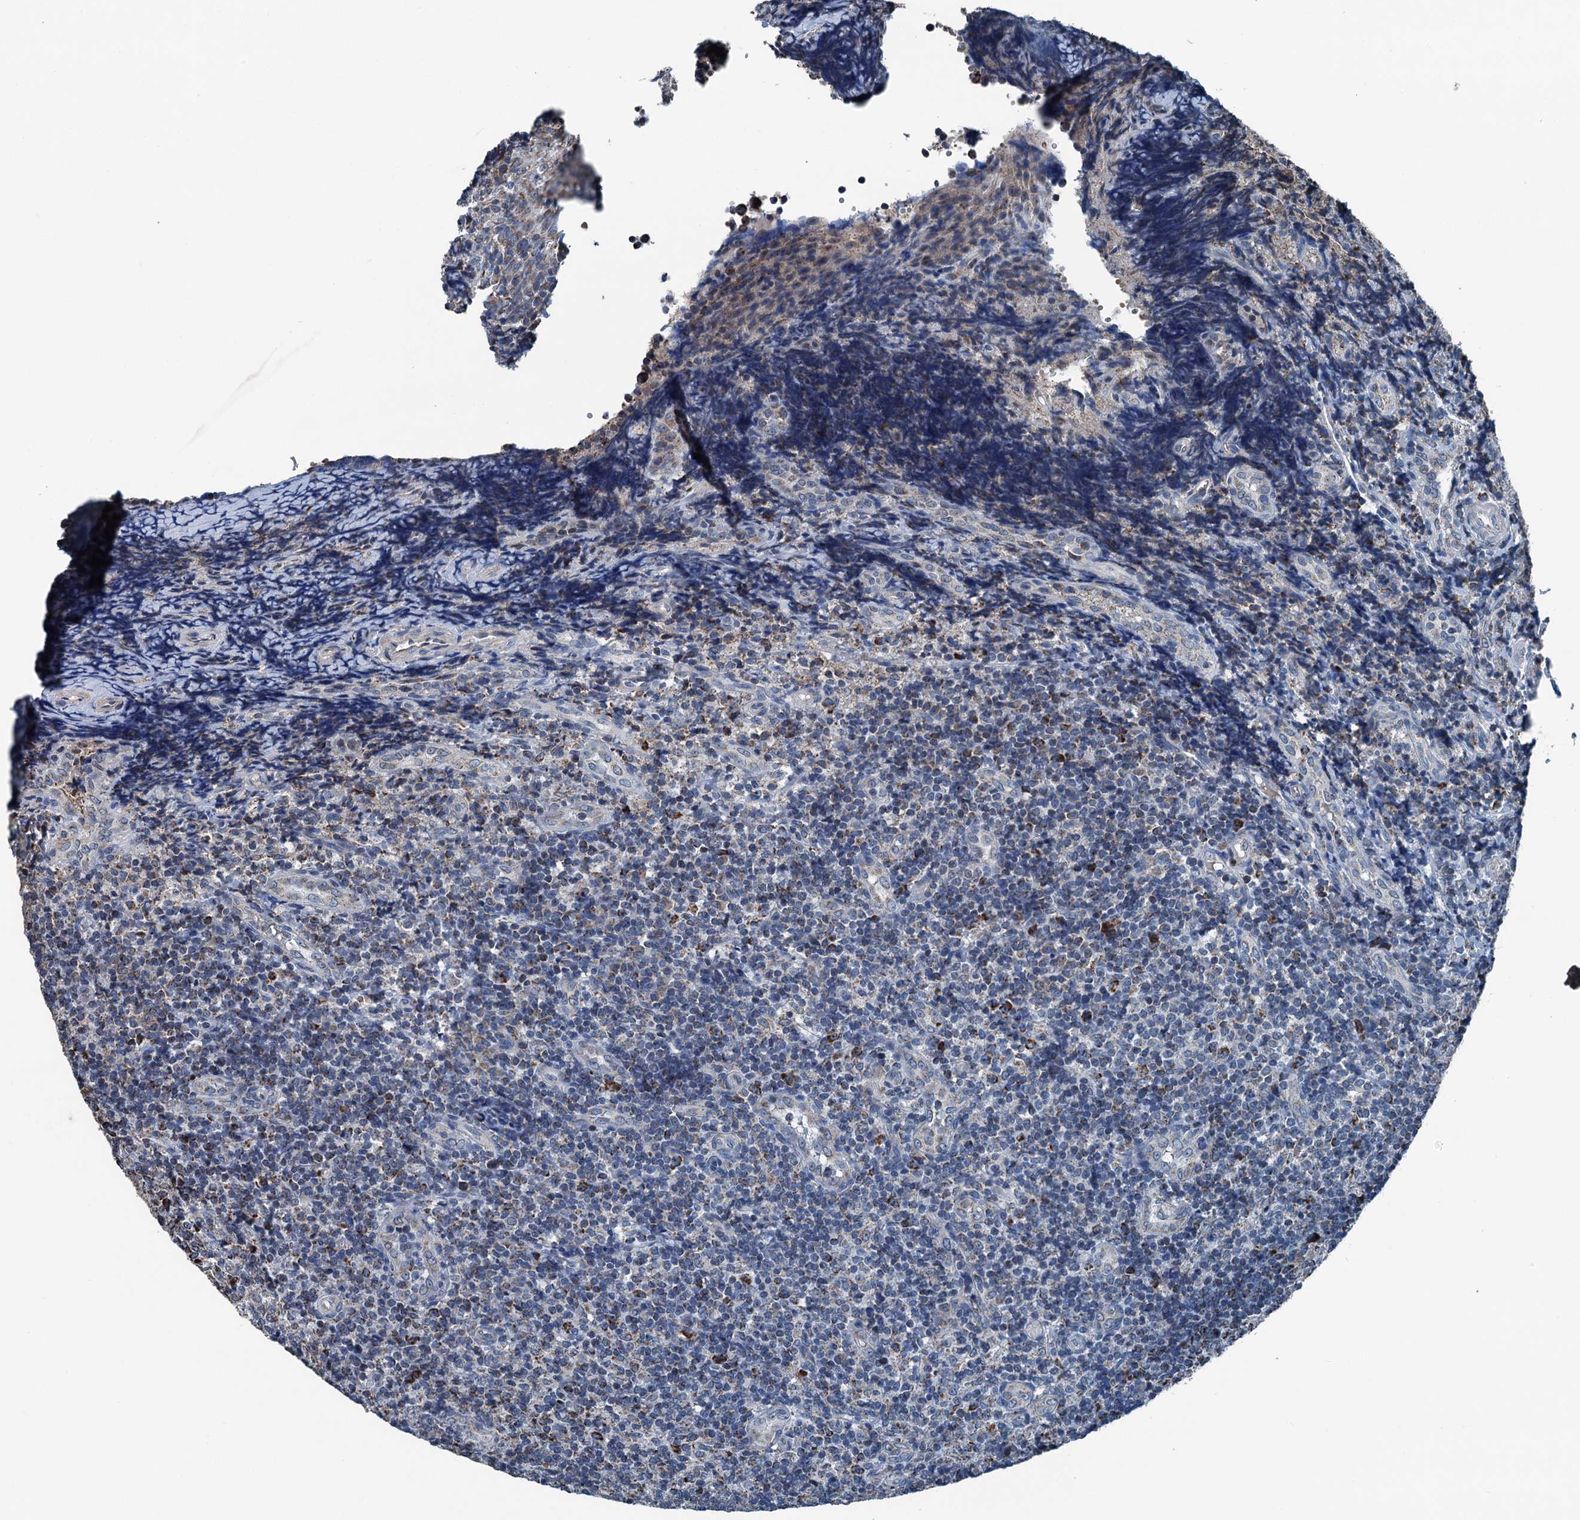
{"staining": {"intensity": "moderate", "quantity": "25%-75%", "location": "cytoplasmic/membranous"}, "tissue": "tonsil", "cell_type": "Non-germinal center cells", "image_type": "normal", "snomed": [{"axis": "morphology", "description": "Normal tissue, NOS"}, {"axis": "topography", "description": "Tonsil"}], "caption": "Non-germinal center cells demonstrate moderate cytoplasmic/membranous positivity in approximately 25%-75% of cells in normal tonsil.", "gene": "TRPT1", "patient": {"sex": "female", "age": 19}}